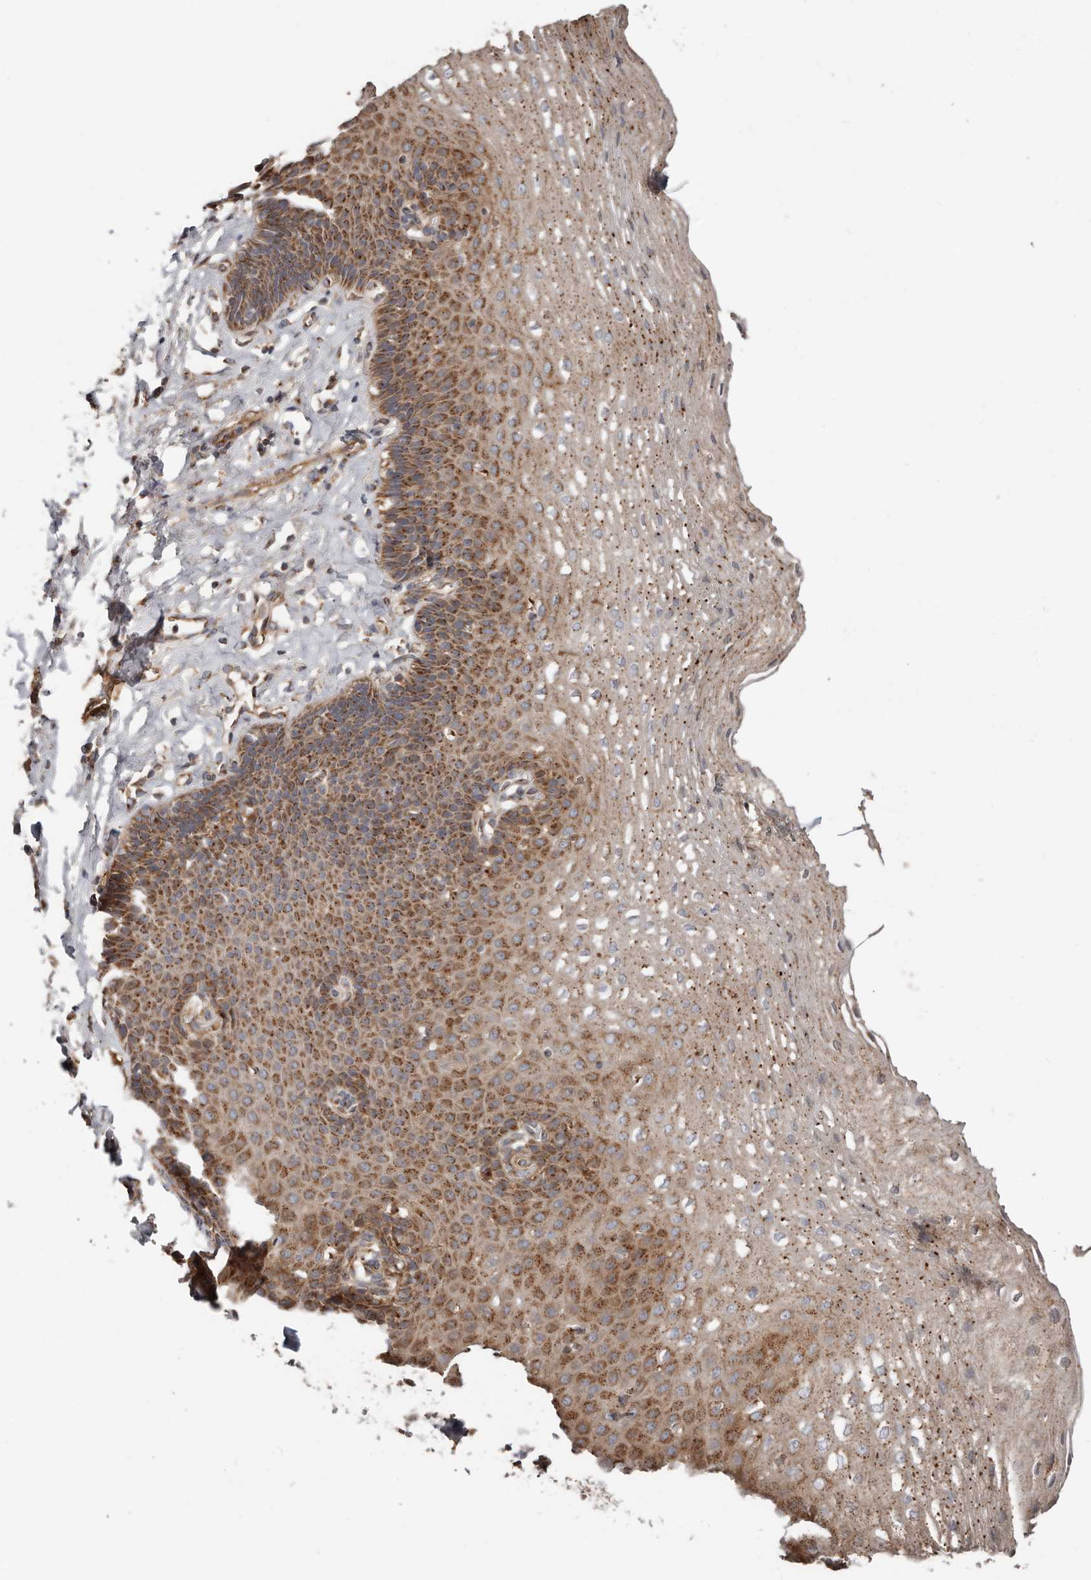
{"staining": {"intensity": "moderate", "quantity": ">75%", "location": "cytoplasmic/membranous"}, "tissue": "esophagus", "cell_type": "Squamous epithelial cells", "image_type": "normal", "snomed": [{"axis": "morphology", "description": "Normal tissue, NOS"}, {"axis": "topography", "description": "Esophagus"}], "caption": "This image demonstrates IHC staining of unremarkable human esophagus, with medium moderate cytoplasmic/membranous positivity in about >75% of squamous epithelial cells.", "gene": "COG1", "patient": {"sex": "female", "age": 66}}